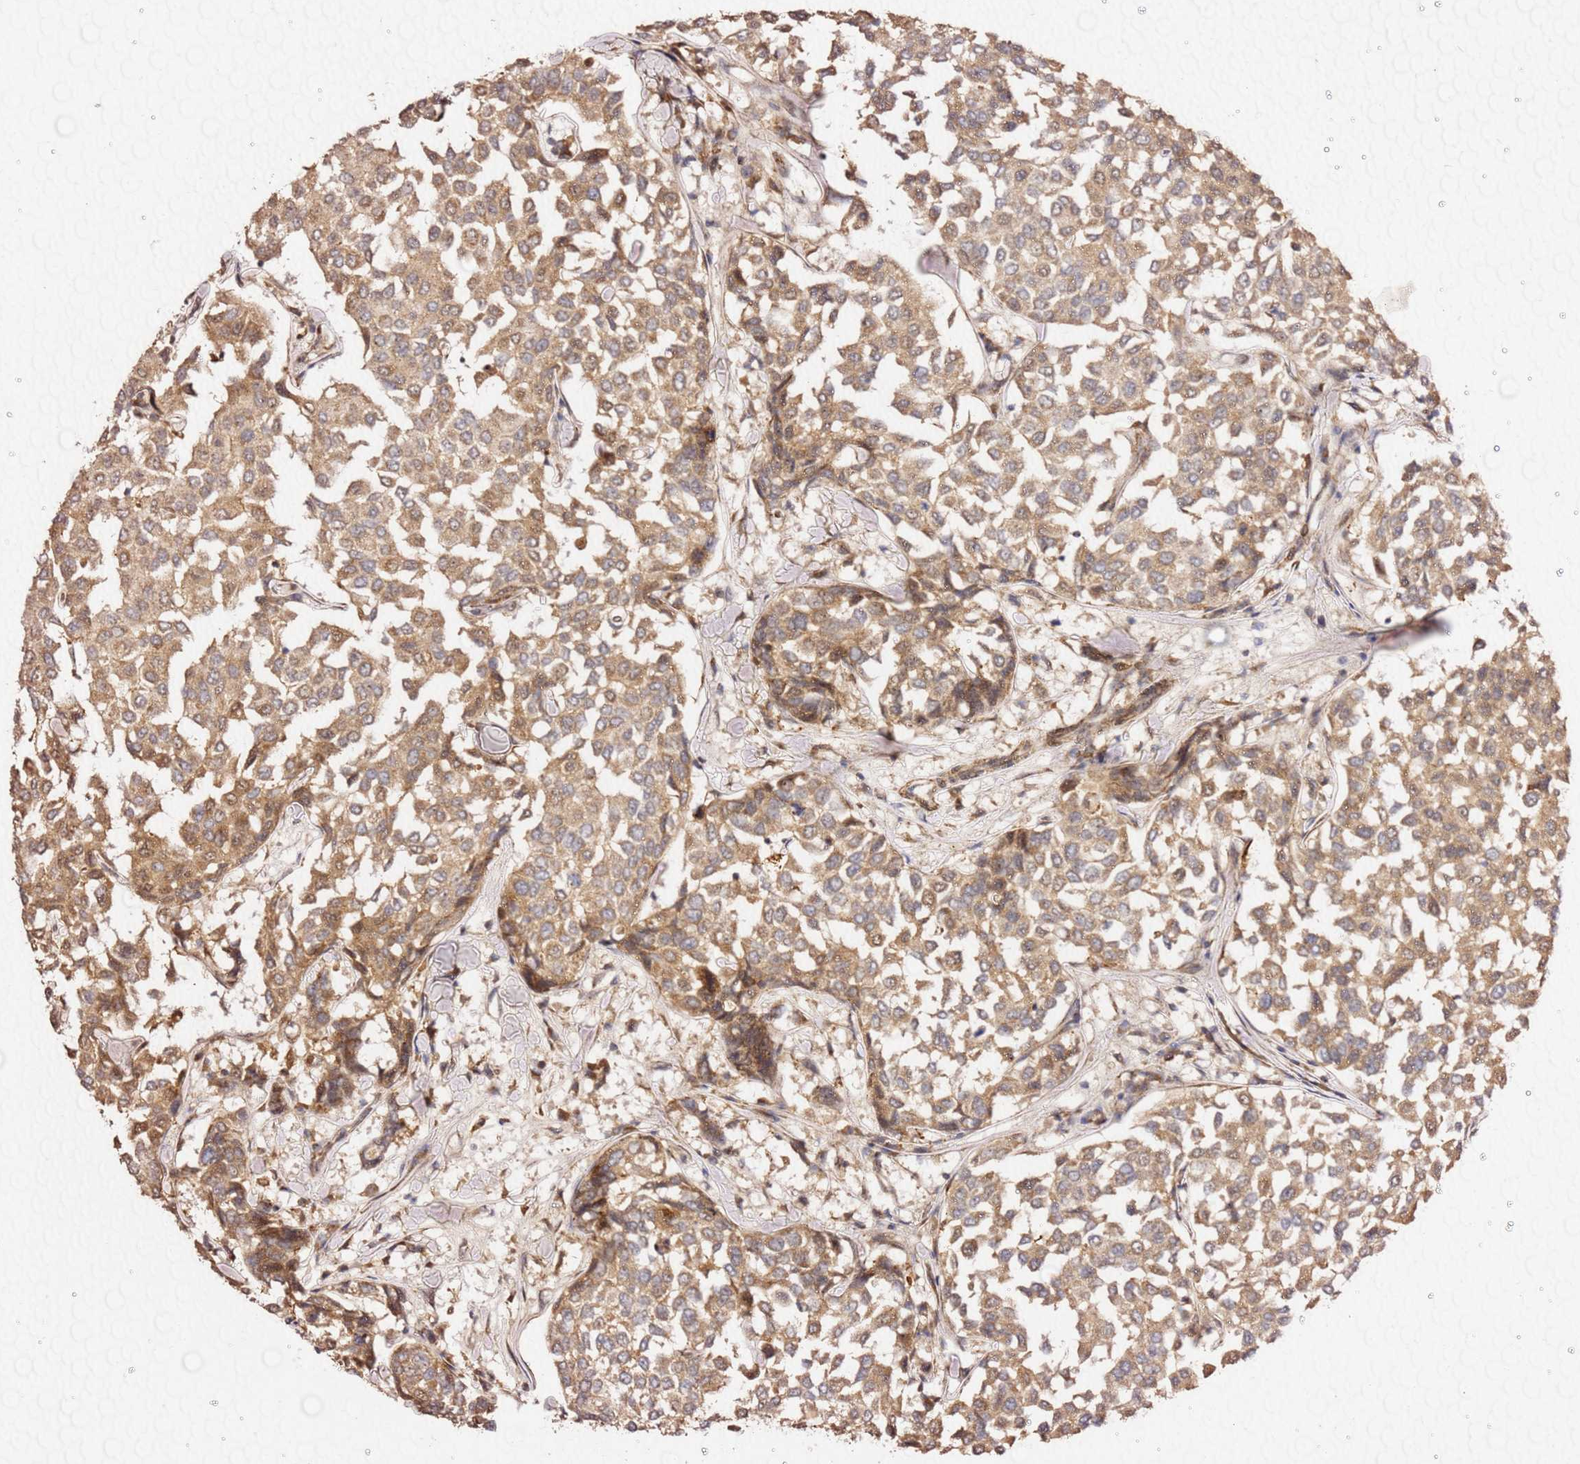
{"staining": {"intensity": "moderate", "quantity": ">75%", "location": "cytoplasmic/membranous"}, "tissue": "breast cancer", "cell_type": "Tumor cells", "image_type": "cancer", "snomed": [{"axis": "morphology", "description": "Duct carcinoma"}, {"axis": "topography", "description": "Breast"}], "caption": "Breast infiltrating ductal carcinoma tissue demonstrates moderate cytoplasmic/membranous expression in about >75% of tumor cells", "gene": "KIF25", "patient": {"sex": "female", "age": 55}}